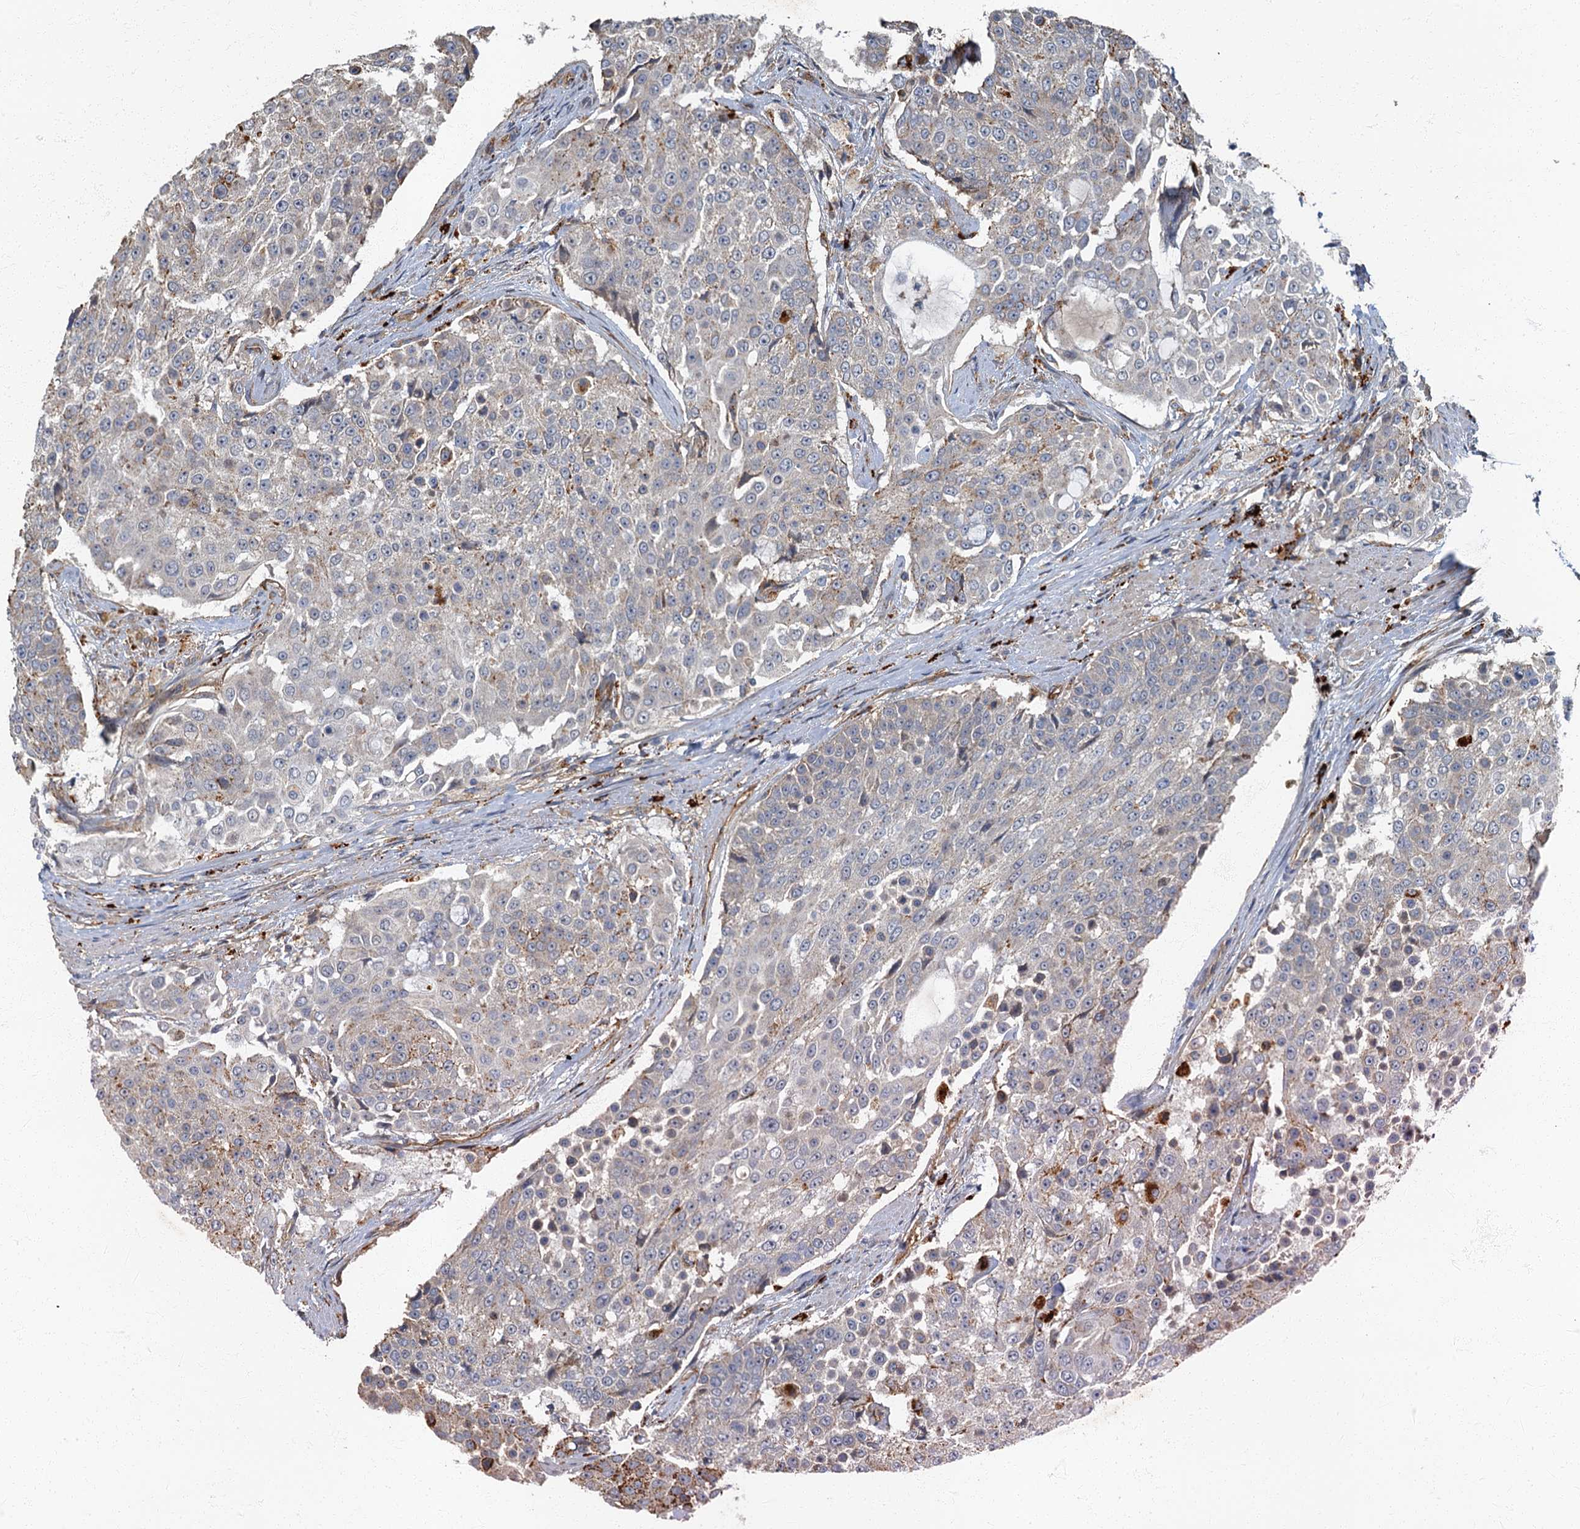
{"staining": {"intensity": "weak", "quantity": "<25%", "location": "cytoplasmic/membranous"}, "tissue": "urothelial cancer", "cell_type": "Tumor cells", "image_type": "cancer", "snomed": [{"axis": "morphology", "description": "Urothelial carcinoma, High grade"}, {"axis": "topography", "description": "Urinary bladder"}], "caption": "High magnification brightfield microscopy of urothelial carcinoma (high-grade) stained with DAB (brown) and counterstained with hematoxylin (blue): tumor cells show no significant positivity. (Brightfield microscopy of DAB immunohistochemistry at high magnification).", "gene": "ARL11", "patient": {"sex": "female", "age": 63}}